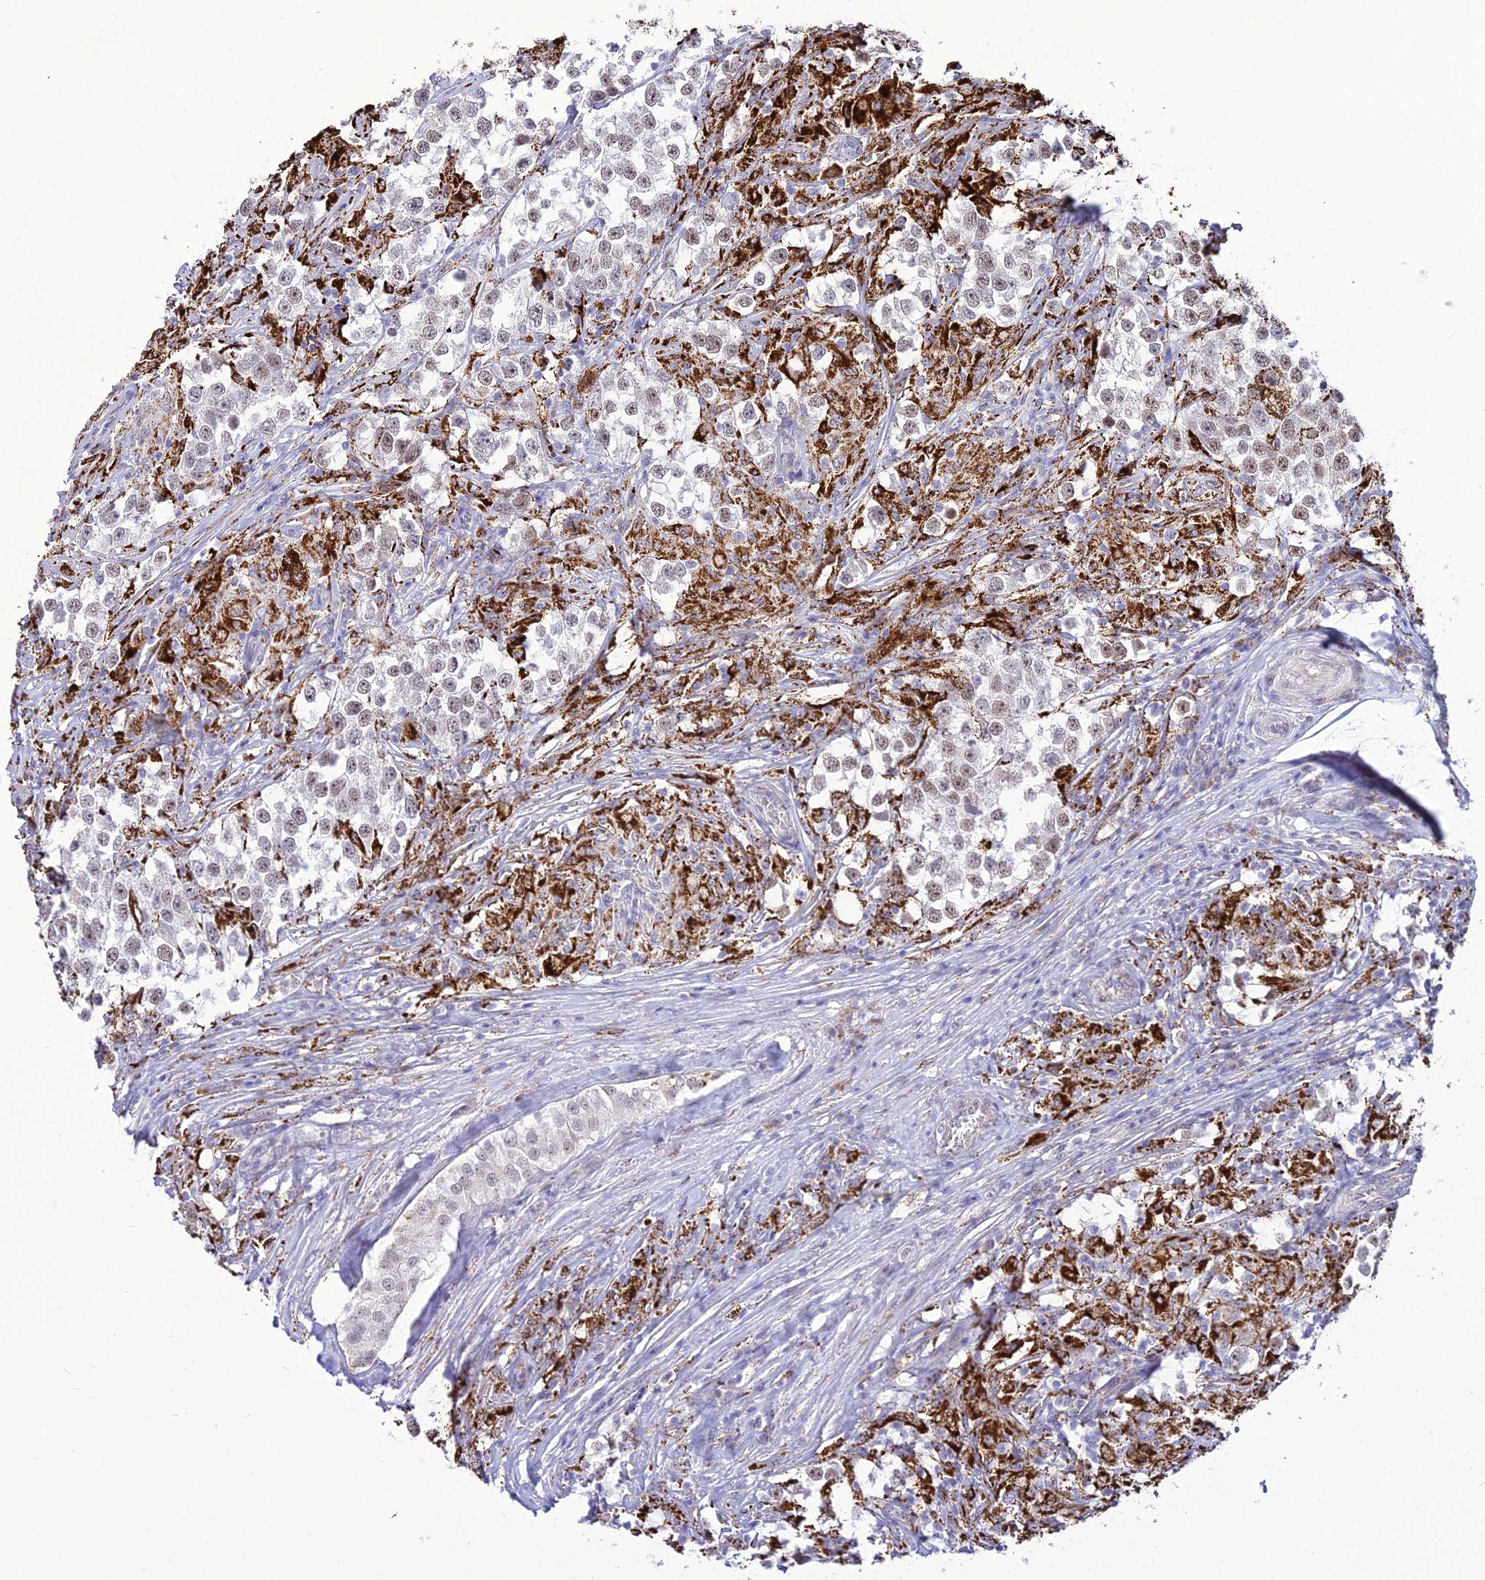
{"staining": {"intensity": "weak", "quantity": ">75%", "location": "nuclear"}, "tissue": "testis cancer", "cell_type": "Tumor cells", "image_type": "cancer", "snomed": [{"axis": "morphology", "description": "Seminoma, NOS"}, {"axis": "topography", "description": "Testis"}], "caption": "IHC staining of testis seminoma, which displays low levels of weak nuclear positivity in about >75% of tumor cells indicating weak nuclear protein positivity. The staining was performed using DAB (brown) for protein detection and nuclei were counterstained in hematoxylin (blue).", "gene": "C6orf163", "patient": {"sex": "male", "age": 46}}